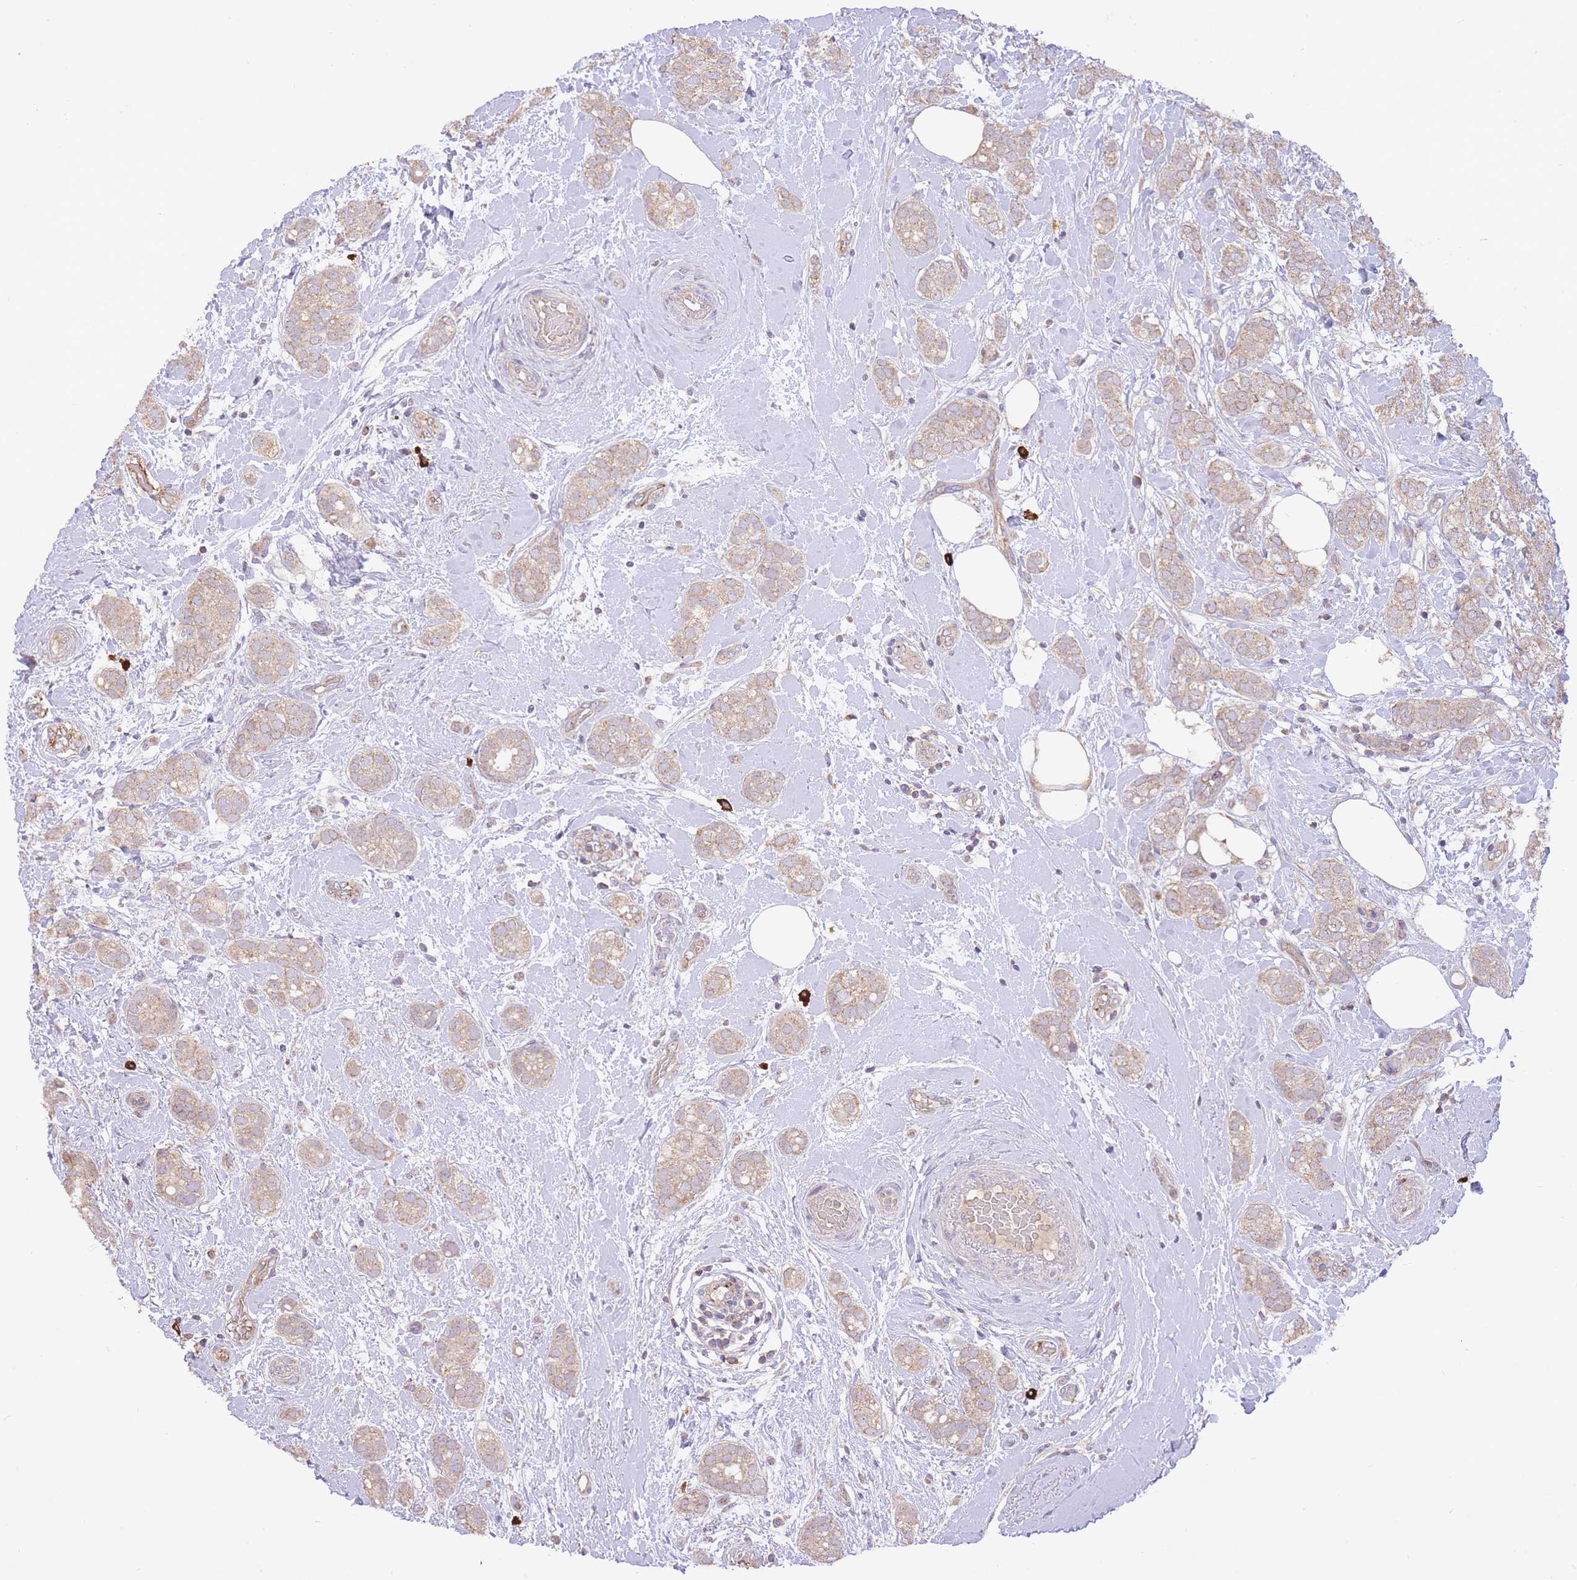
{"staining": {"intensity": "moderate", "quantity": ">75%", "location": "cytoplasmic/membranous"}, "tissue": "breast cancer", "cell_type": "Tumor cells", "image_type": "cancer", "snomed": [{"axis": "morphology", "description": "Duct carcinoma"}, {"axis": "topography", "description": "Breast"}], "caption": "High-power microscopy captured an immunohistochemistry photomicrograph of breast cancer (invasive ductal carcinoma), revealing moderate cytoplasmic/membranous expression in approximately >75% of tumor cells.", "gene": "PREP", "patient": {"sex": "female", "age": 73}}